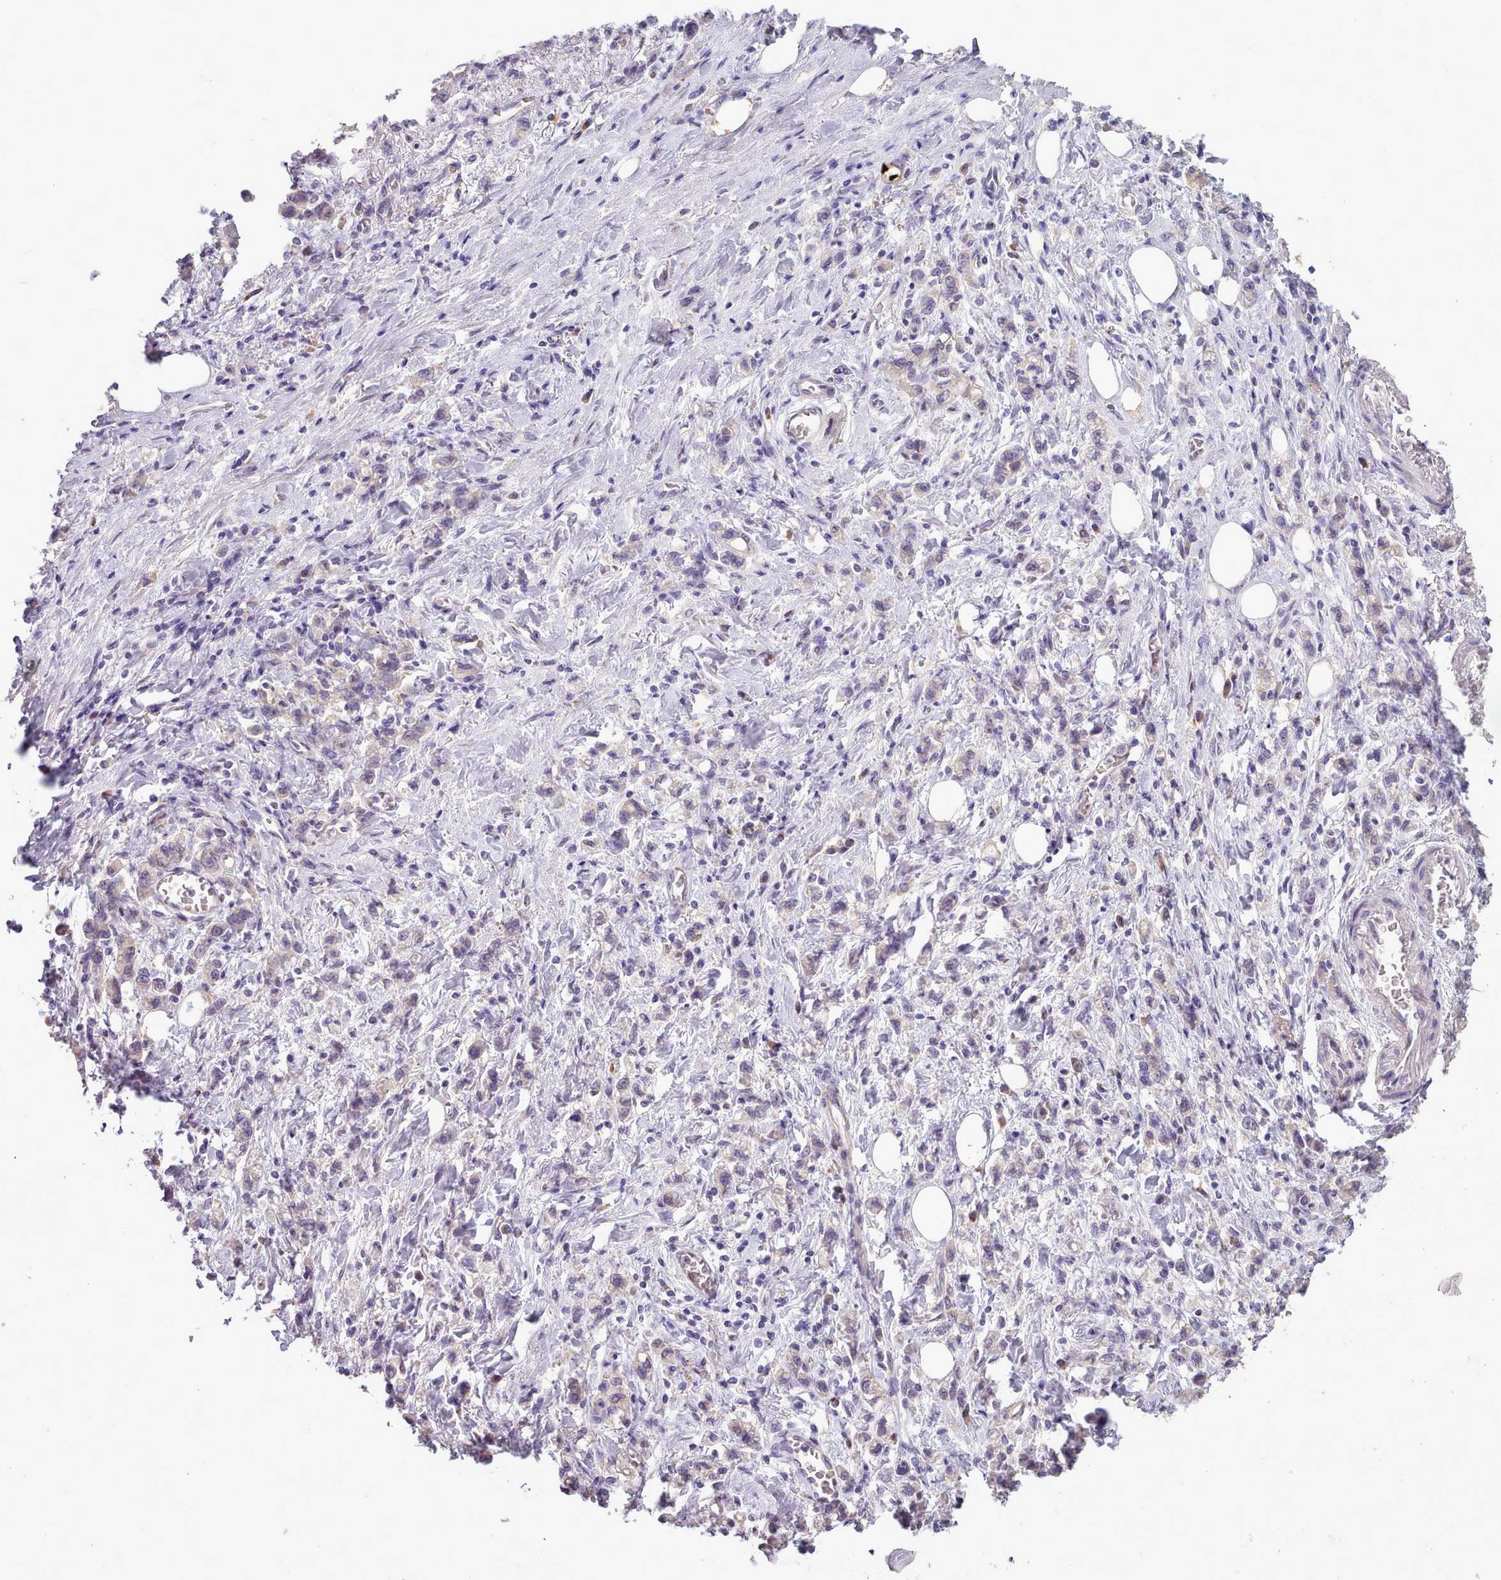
{"staining": {"intensity": "negative", "quantity": "none", "location": "none"}, "tissue": "stomach cancer", "cell_type": "Tumor cells", "image_type": "cancer", "snomed": [{"axis": "morphology", "description": "Adenocarcinoma, NOS"}, {"axis": "topography", "description": "Stomach"}], "caption": "Adenocarcinoma (stomach) was stained to show a protein in brown. There is no significant positivity in tumor cells.", "gene": "DPF1", "patient": {"sex": "male", "age": 77}}